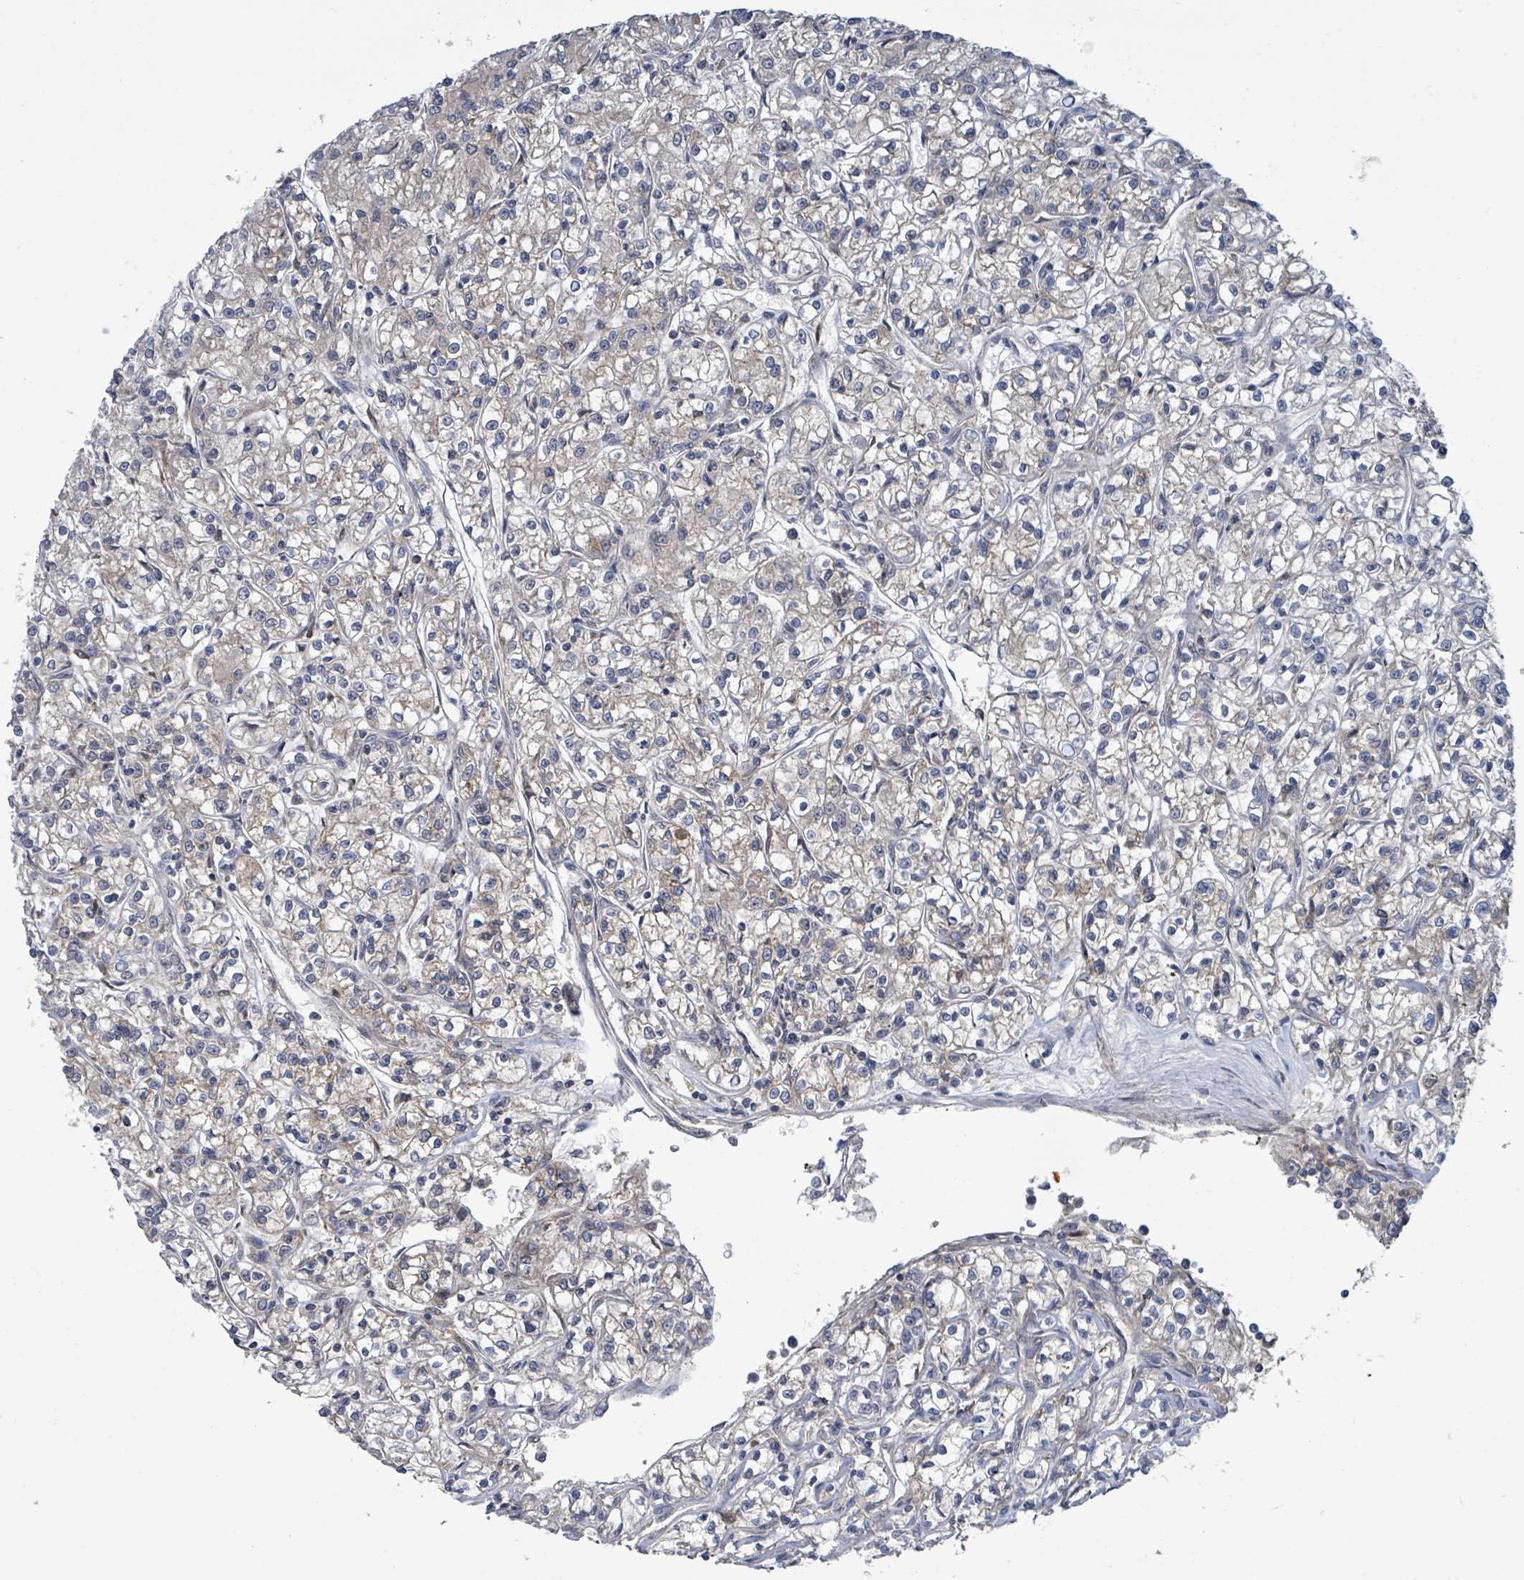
{"staining": {"intensity": "weak", "quantity": "<25%", "location": "cytoplasmic/membranous"}, "tissue": "renal cancer", "cell_type": "Tumor cells", "image_type": "cancer", "snomed": [{"axis": "morphology", "description": "Adenocarcinoma, NOS"}, {"axis": "topography", "description": "Kidney"}], "caption": "Histopathology image shows no significant protein positivity in tumor cells of renal cancer.", "gene": "CCDC121", "patient": {"sex": "female", "age": 59}}